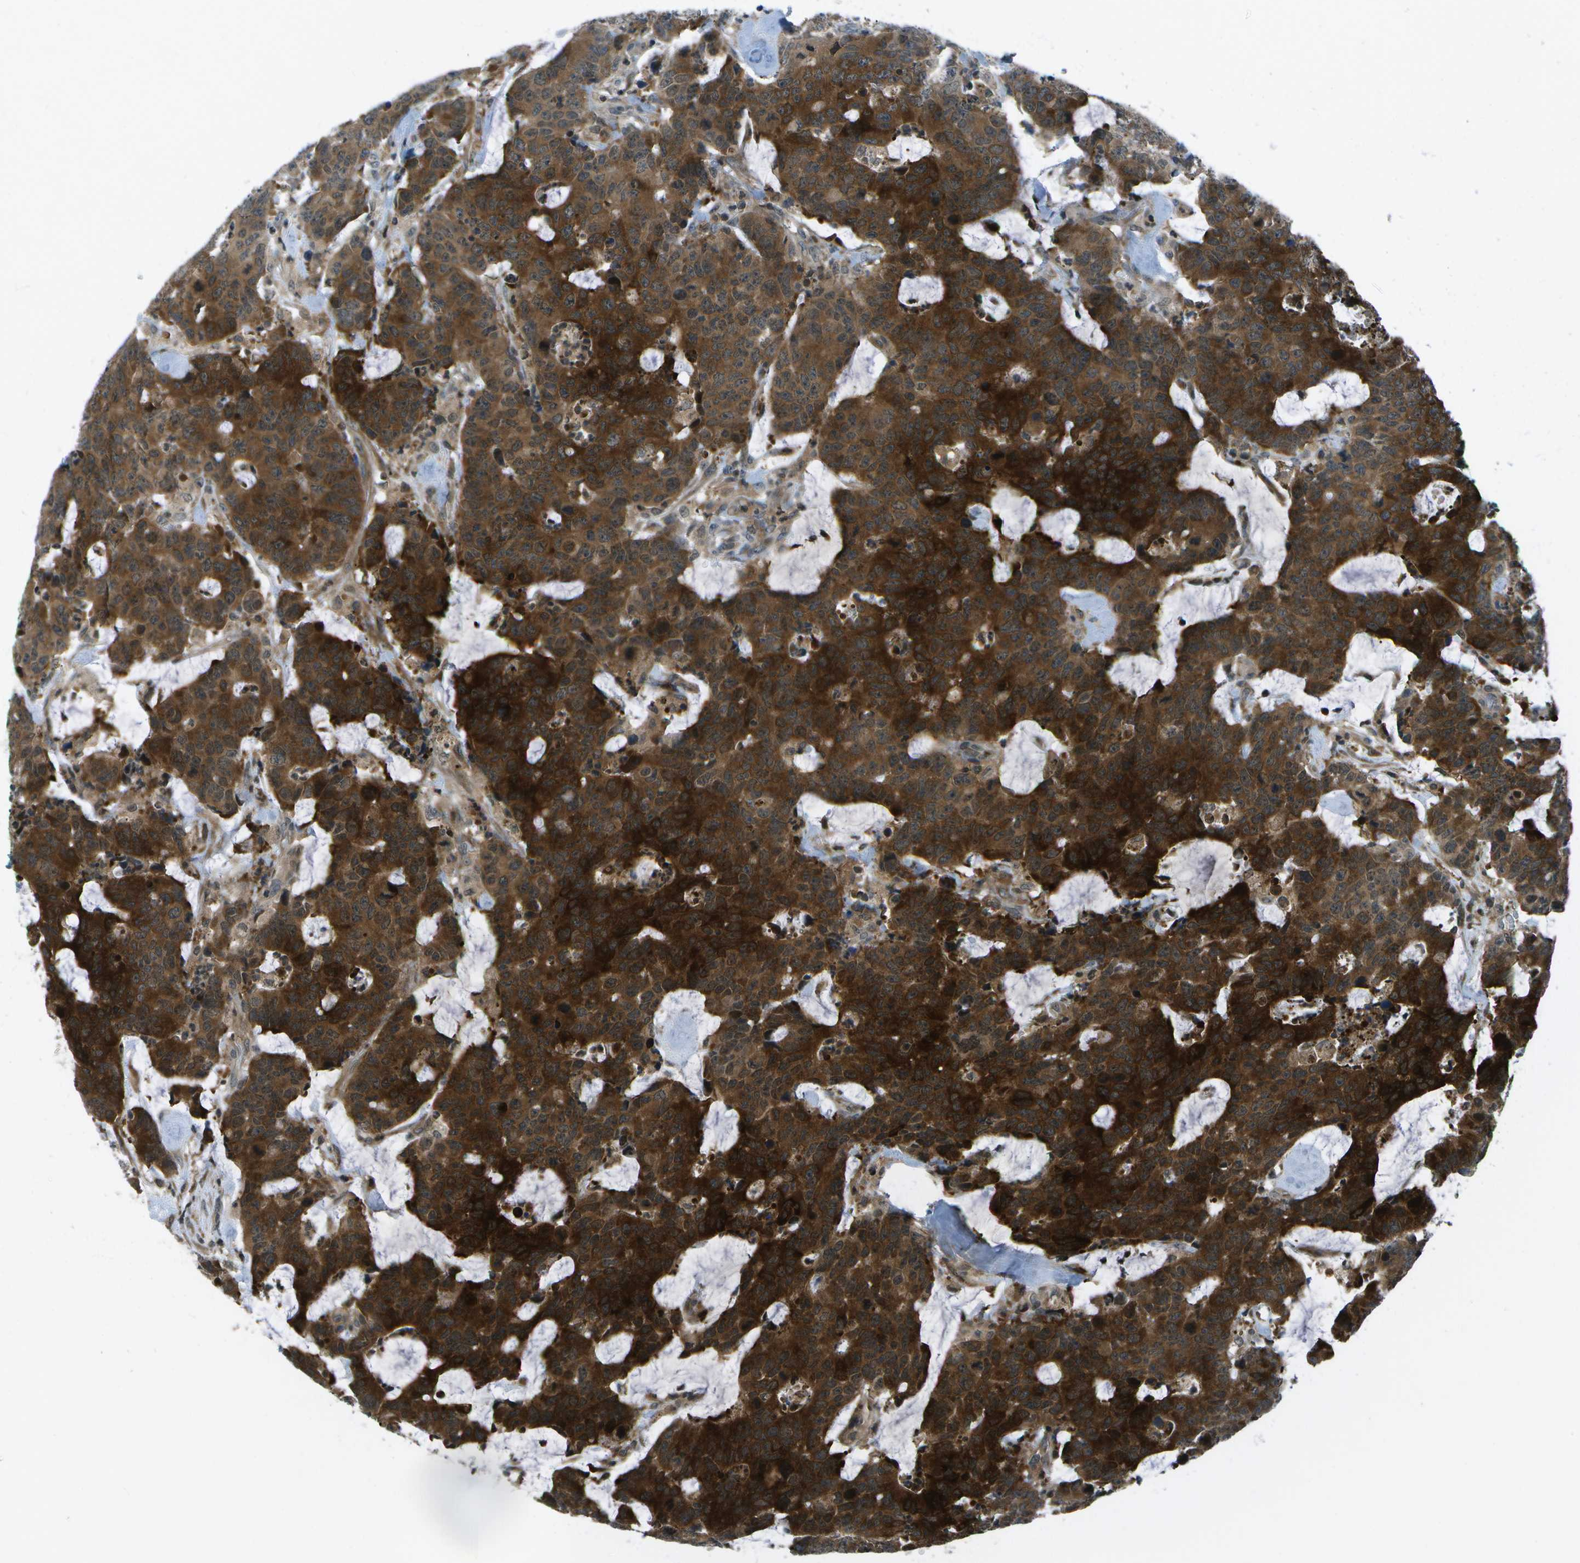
{"staining": {"intensity": "strong", "quantity": ">75%", "location": "cytoplasmic/membranous"}, "tissue": "colorectal cancer", "cell_type": "Tumor cells", "image_type": "cancer", "snomed": [{"axis": "morphology", "description": "Adenocarcinoma, NOS"}, {"axis": "topography", "description": "Colon"}], "caption": "Protein positivity by immunohistochemistry shows strong cytoplasmic/membranous staining in about >75% of tumor cells in colorectal adenocarcinoma.", "gene": "TMEM19", "patient": {"sex": "female", "age": 86}}